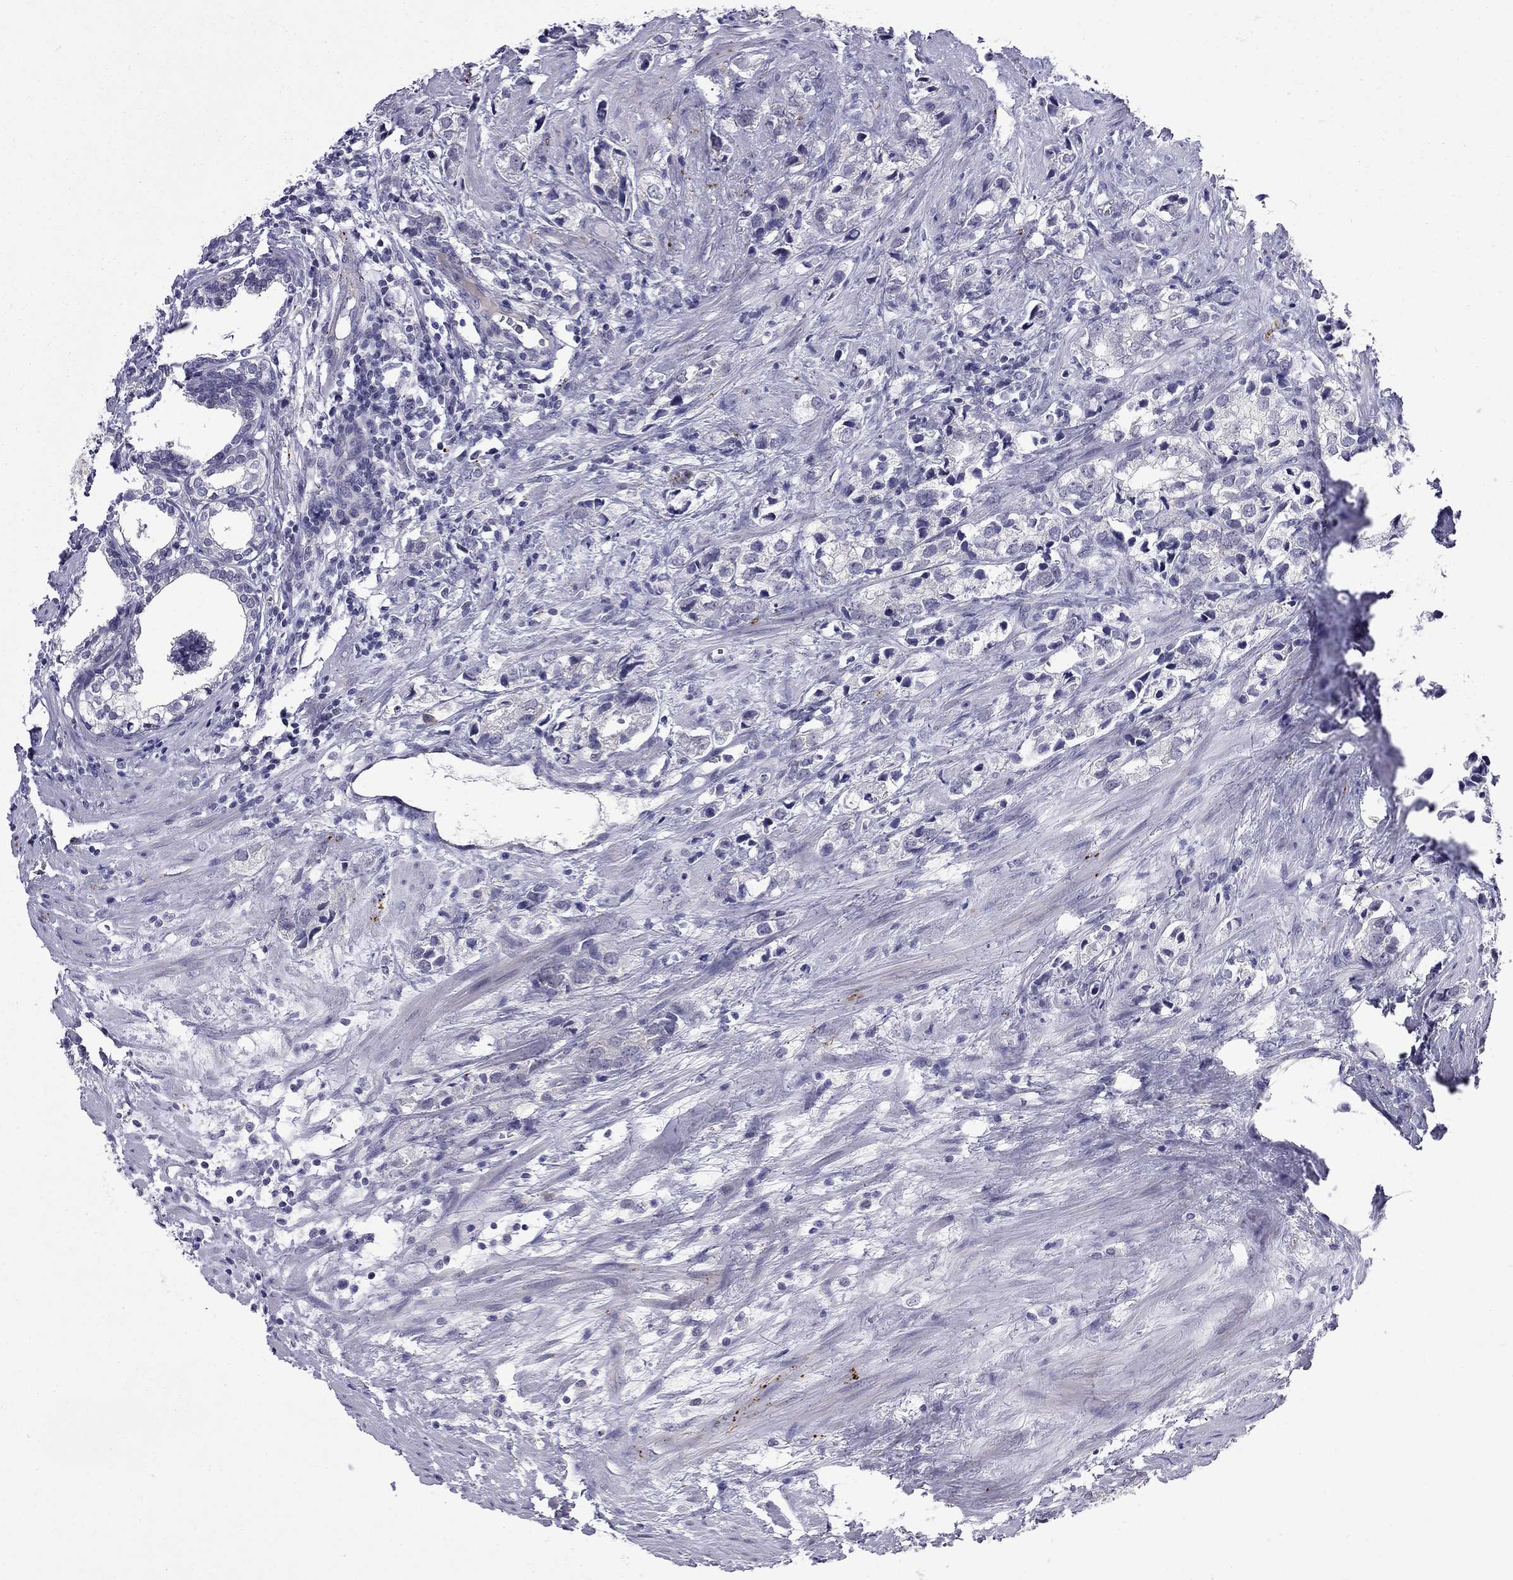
{"staining": {"intensity": "negative", "quantity": "none", "location": "none"}, "tissue": "prostate cancer", "cell_type": "Tumor cells", "image_type": "cancer", "snomed": [{"axis": "morphology", "description": "Adenocarcinoma, NOS"}, {"axis": "topography", "description": "Prostate and seminal vesicle, NOS"}], "caption": "Adenocarcinoma (prostate) was stained to show a protein in brown. There is no significant expression in tumor cells. Nuclei are stained in blue.", "gene": "RTL9", "patient": {"sex": "male", "age": 63}}